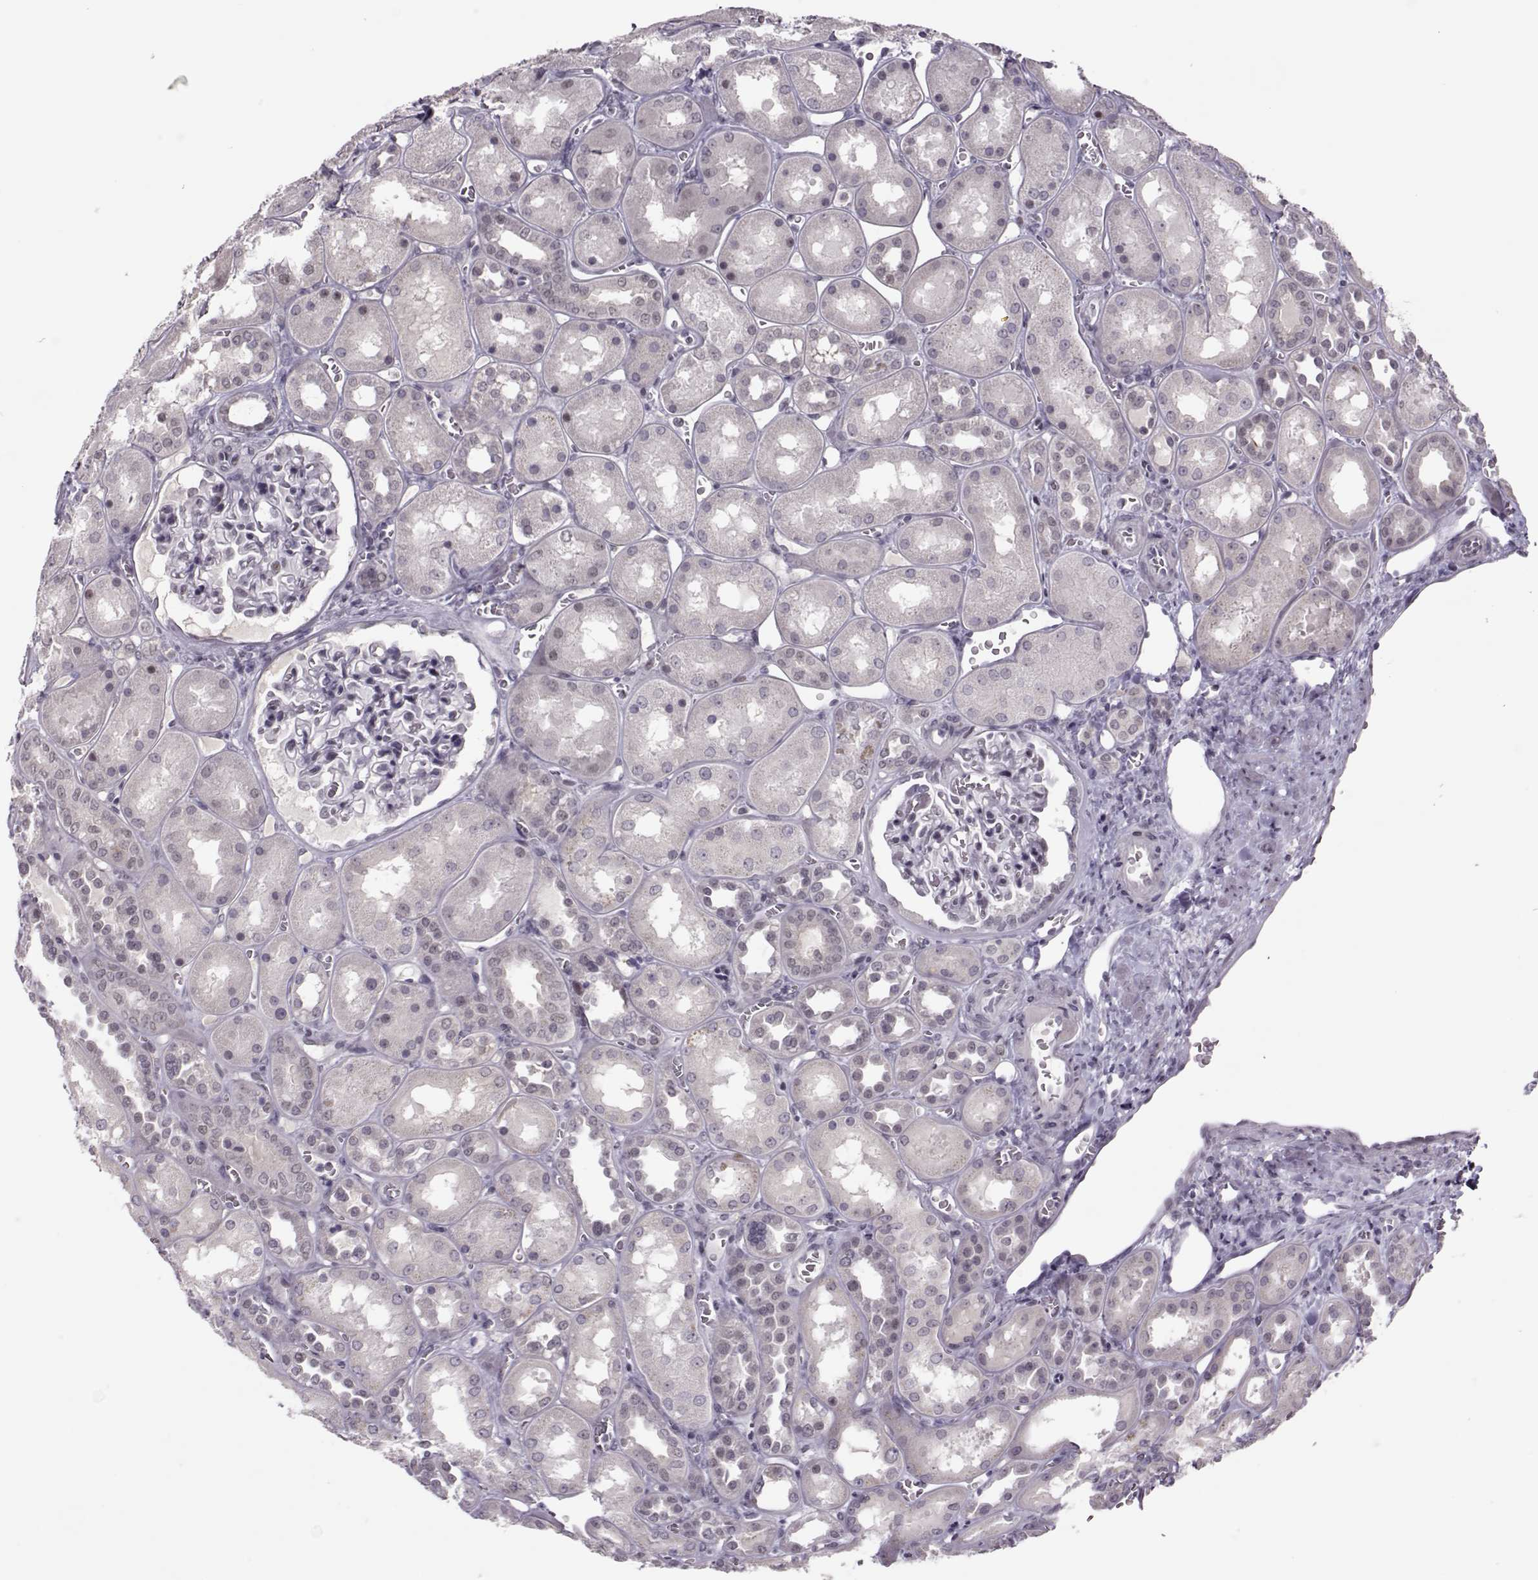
{"staining": {"intensity": "negative", "quantity": "none", "location": "none"}, "tissue": "kidney", "cell_type": "Cells in glomeruli", "image_type": "normal", "snomed": [{"axis": "morphology", "description": "Normal tissue, NOS"}, {"axis": "topography", "description": "Kidney"}], "caption": "The histopathology image reveals no significant positivity in cells in glomeruli of kidney.", "gene": "LIN28A", "patient": {"sex": "male", "age": 73}}